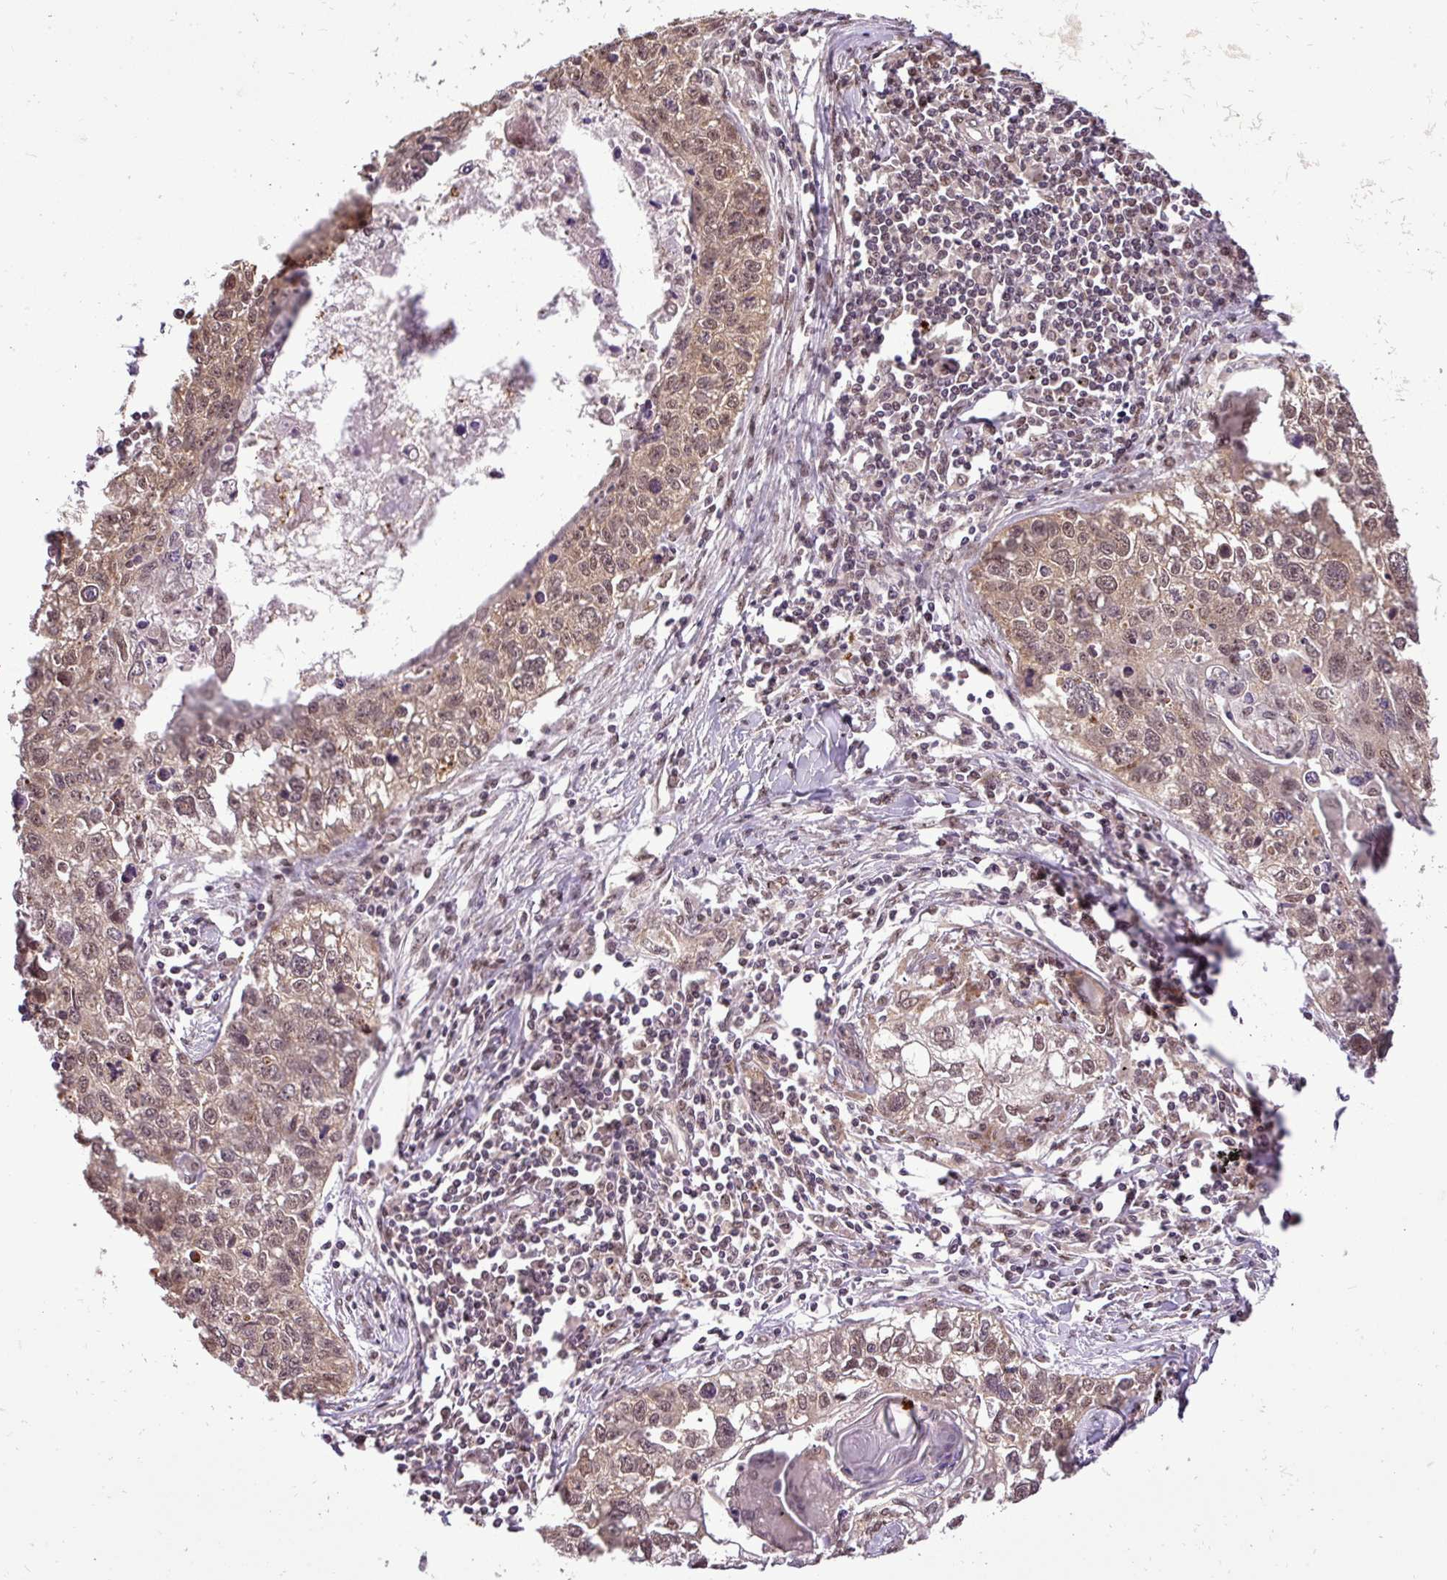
{"staining": {"intensity": "moderate", "quantity": ">75%", "location": "cytoplasmic/membranous,nuclear"}, "tissue": "lung cancer", "cell_type": "Tumor cells", "image_type": "cancer", "snomed": [{"axis": "morphology", "description": "Squamous cell carcinoma, NOS"}, {"axis": "topography", "description": "Lung"}], "caption": "There is medium levels of moderate cytoplasmic/membranous and nuclear expression in tumor cells of squamous cell carcinoma (lung), as demonstrated by immunohistochemical staining (brown color).", "gene": "MFHAS1", "patient": {"sex": "male", "age": 74}}